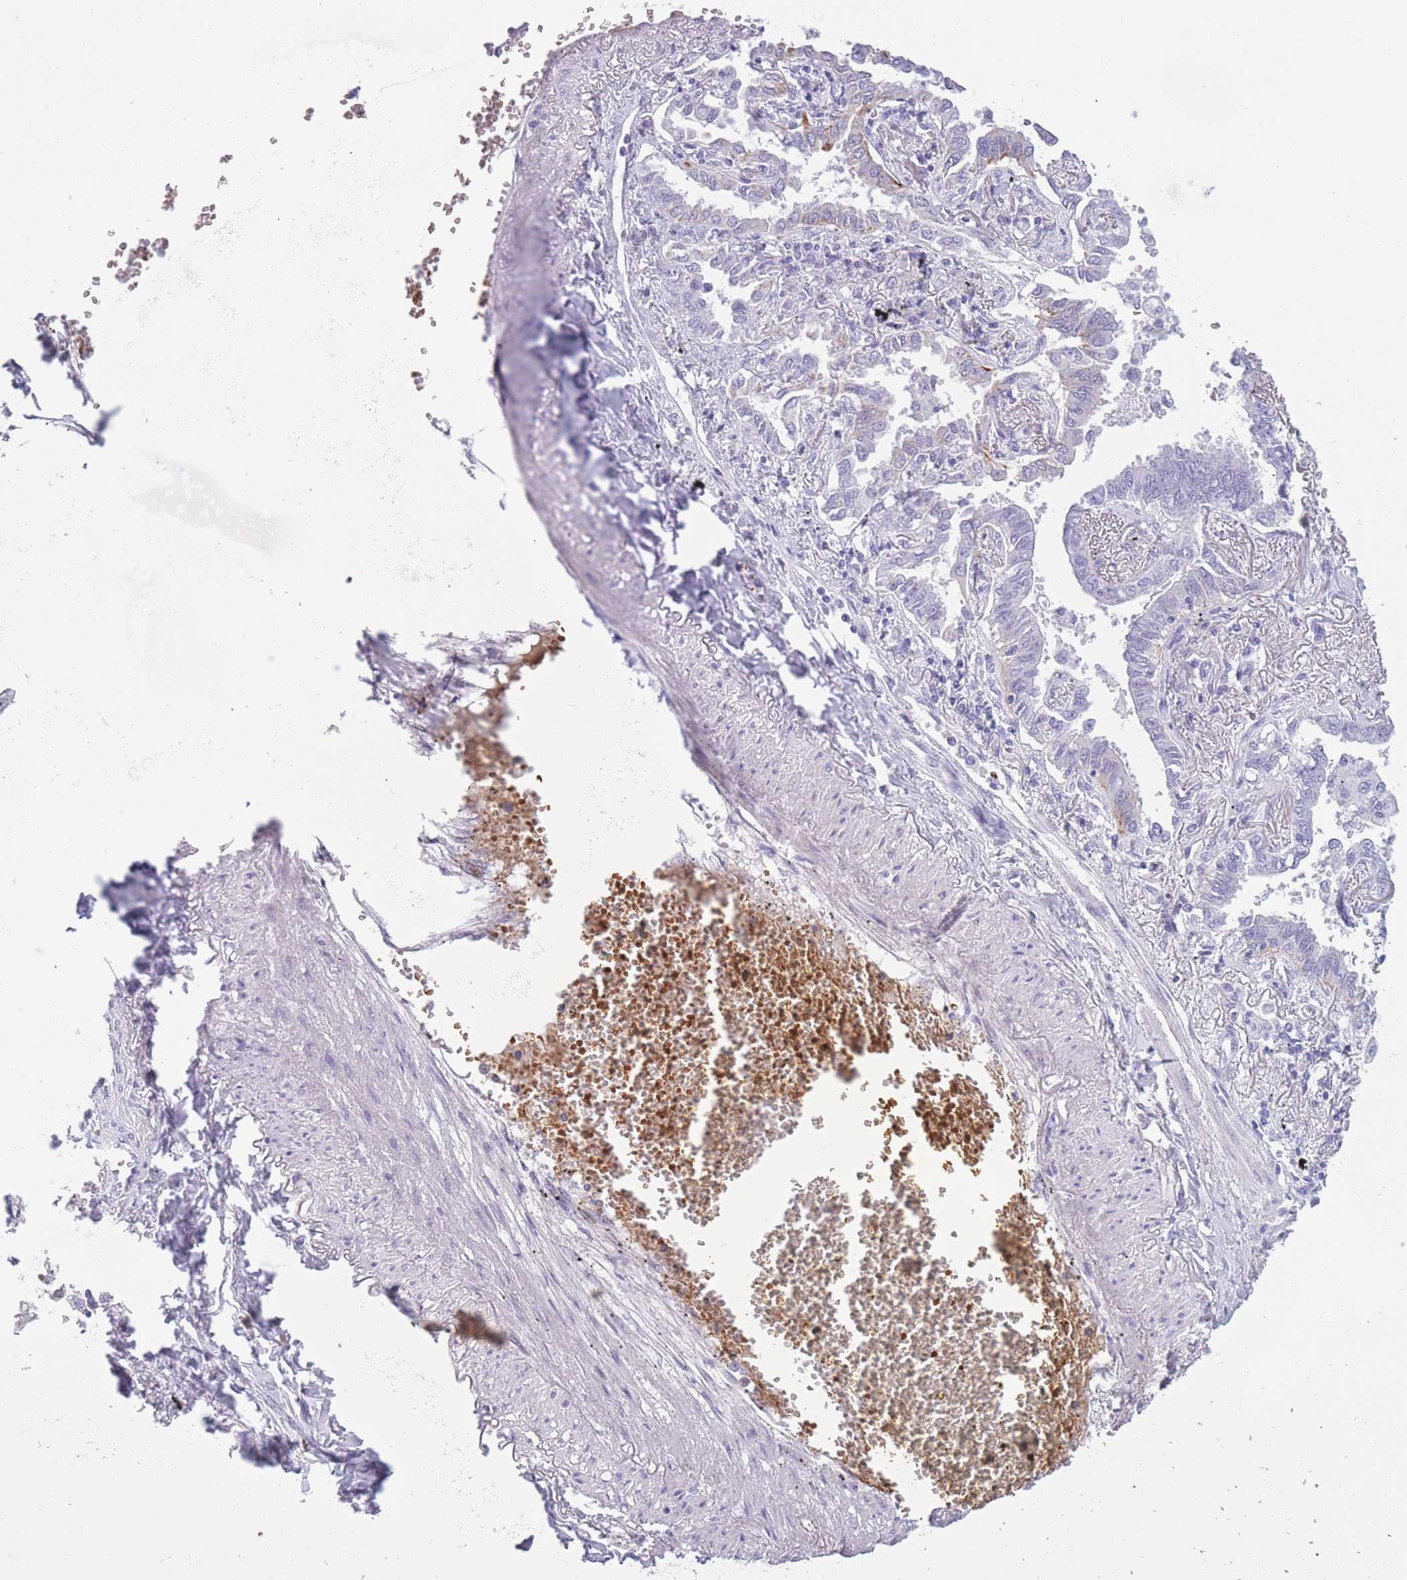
{"staining": {"intensity": "negative", "quantity": "none", "location": "none"}, "tissue": "lung cancer", "cell_type": "Tumor cells", "image_type": "cancer", "snomed": [{"axis": "morphology", "description": "Adenocarcinoma, NOS"}, {"axis": "topography", "description": "Lung"}], "caption": "Immunohistochemistry photomicrograph of neoplastic tissue: lung adenocarcinoma stained with DAB (3,3'-diaminobenzidine) exhibits no significant protein staining in tumor cells.", "gene": "OR7C1", "patient": {"sex": "male", "age": 67}}